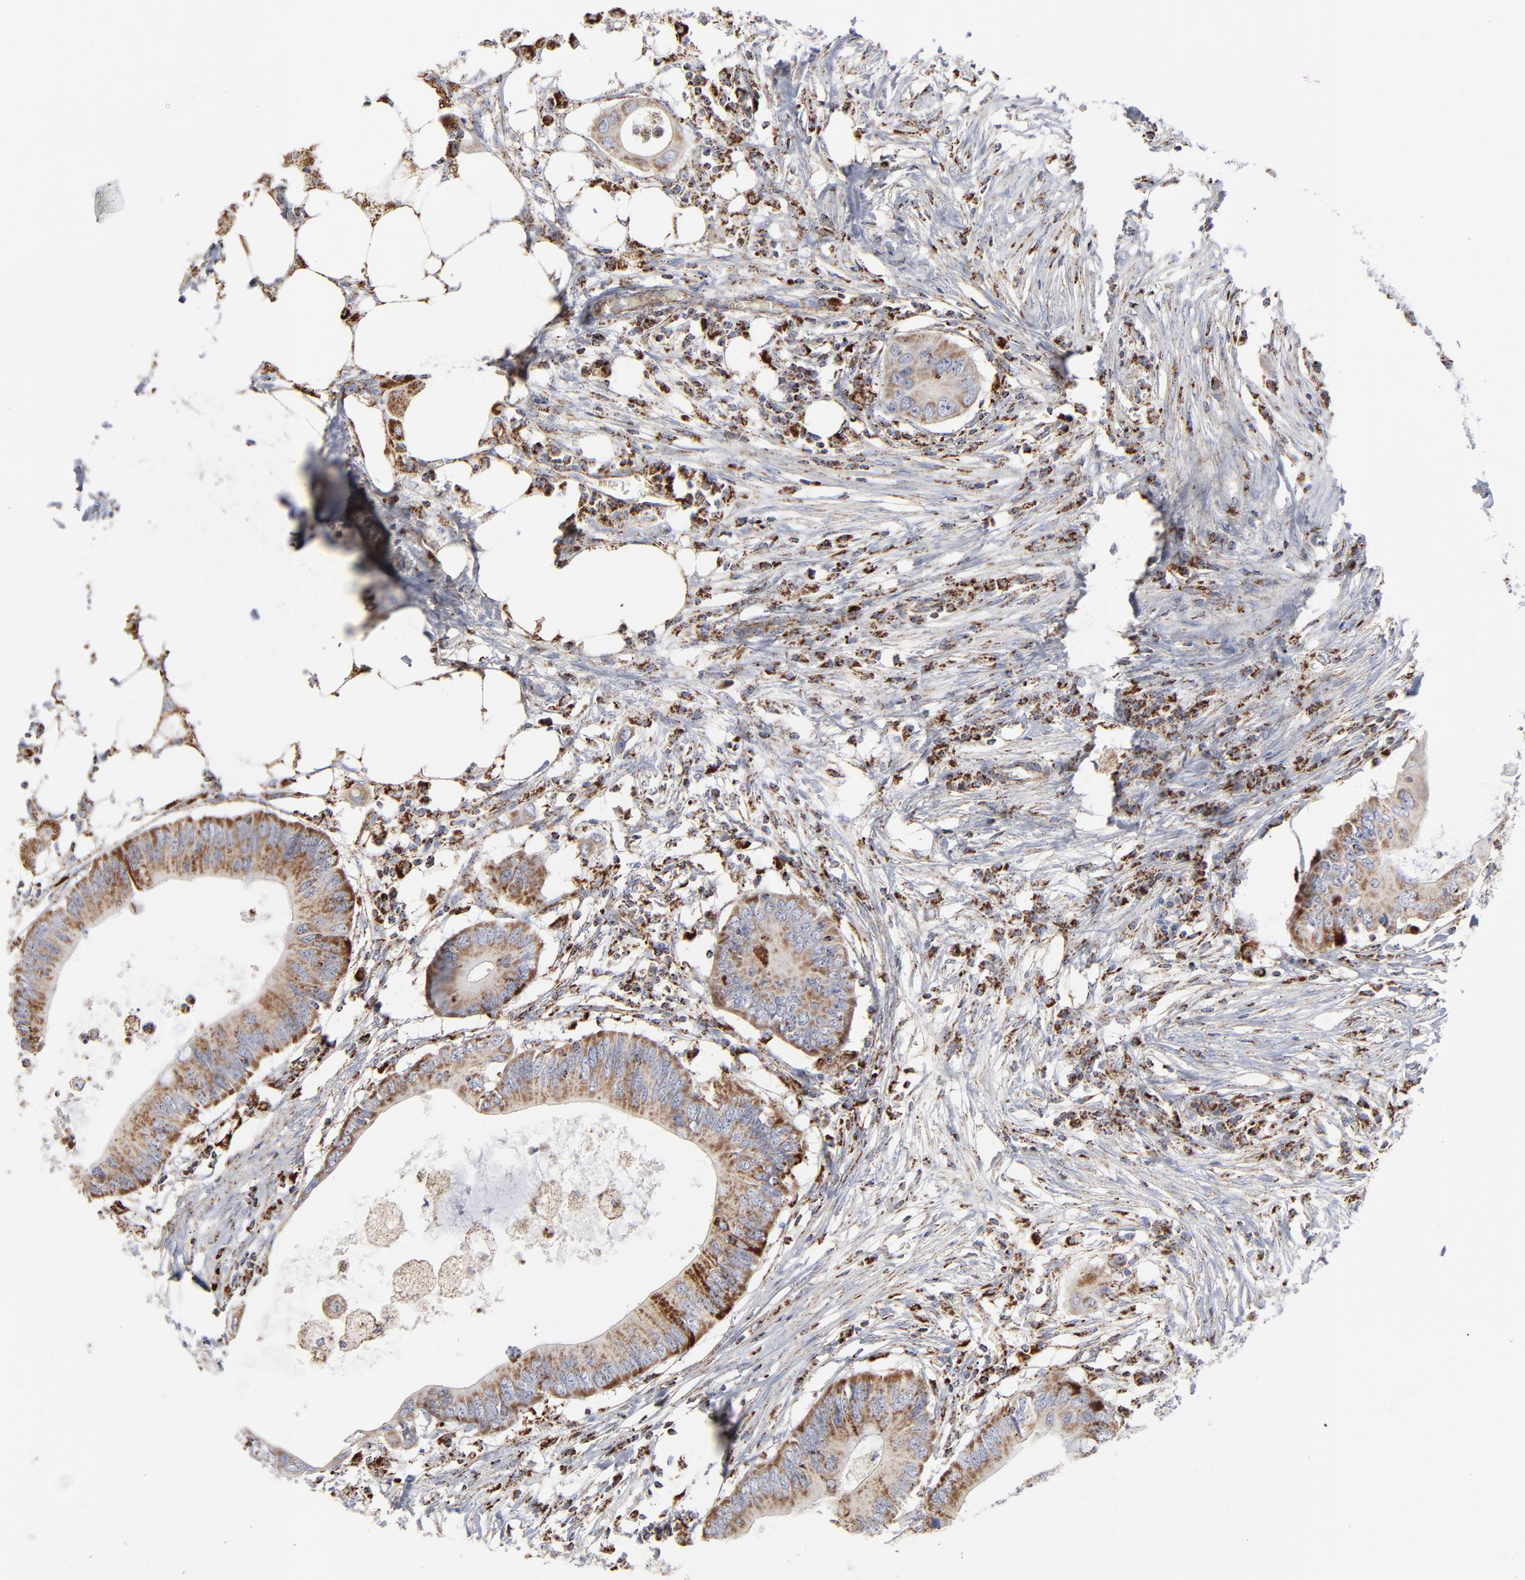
{"staining": {"intensity": "strong", "quantity": ">75%", "location": "cytoplasmic/membranous"}, "tissue": "colorectal cancer", "cell_type": "Tumor cells", "image_type": "cancer", "snomed": [{"axis": "morphology", "description": "Adenocarcinoma, NOS"}, {"axis": "topography", "description": "Colon"}], "caption": "A histopathology image showing strong cytoplasmic/membranous expression in about >75% of tumor cells in adenocarcinoma (colorectal), as visualized by brown immunohistochemical staining.", "gene": "ASB3", "patient": {"sex": "male", "age": 71}}